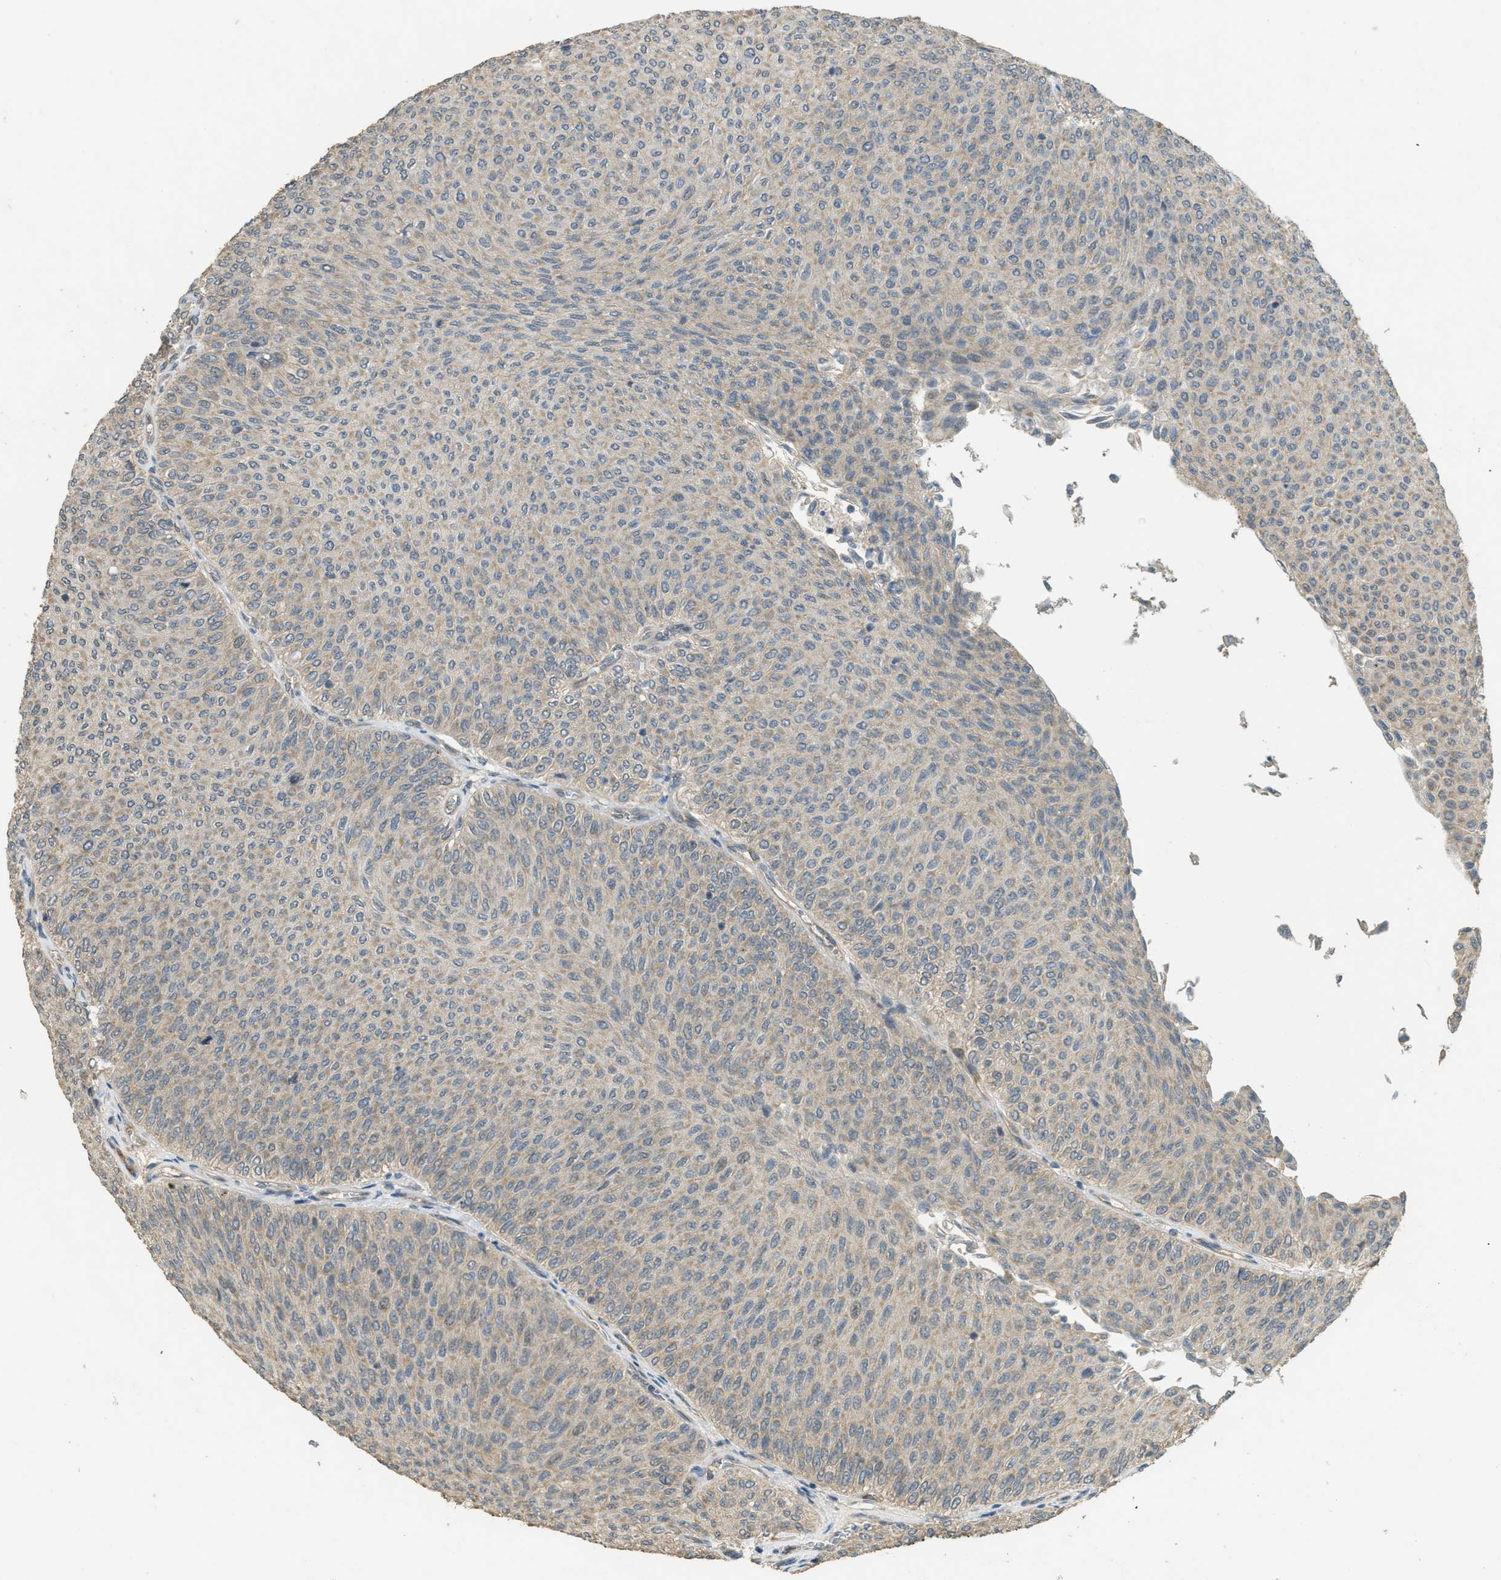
{"staining": {"intensity": "weak", "quantity": "<25%", "location": "cytoplasmic/membranous"}, "tissue": "urothelial cancer", "cell_type": "Tumor cells", "image_type": "cancer", "snomed": [{"axis": "morphology", "description": "Urothelial carcinoma, Low grade"}, {"axis": "topography", "description": "Urinary bladder"}], "caption": "Immunohistochemistry of human urothelial cancer demonstrates no staining in tumor cells.", "gene": "IGF2BP2", "patient": {"sex": "male", "age": 78}}